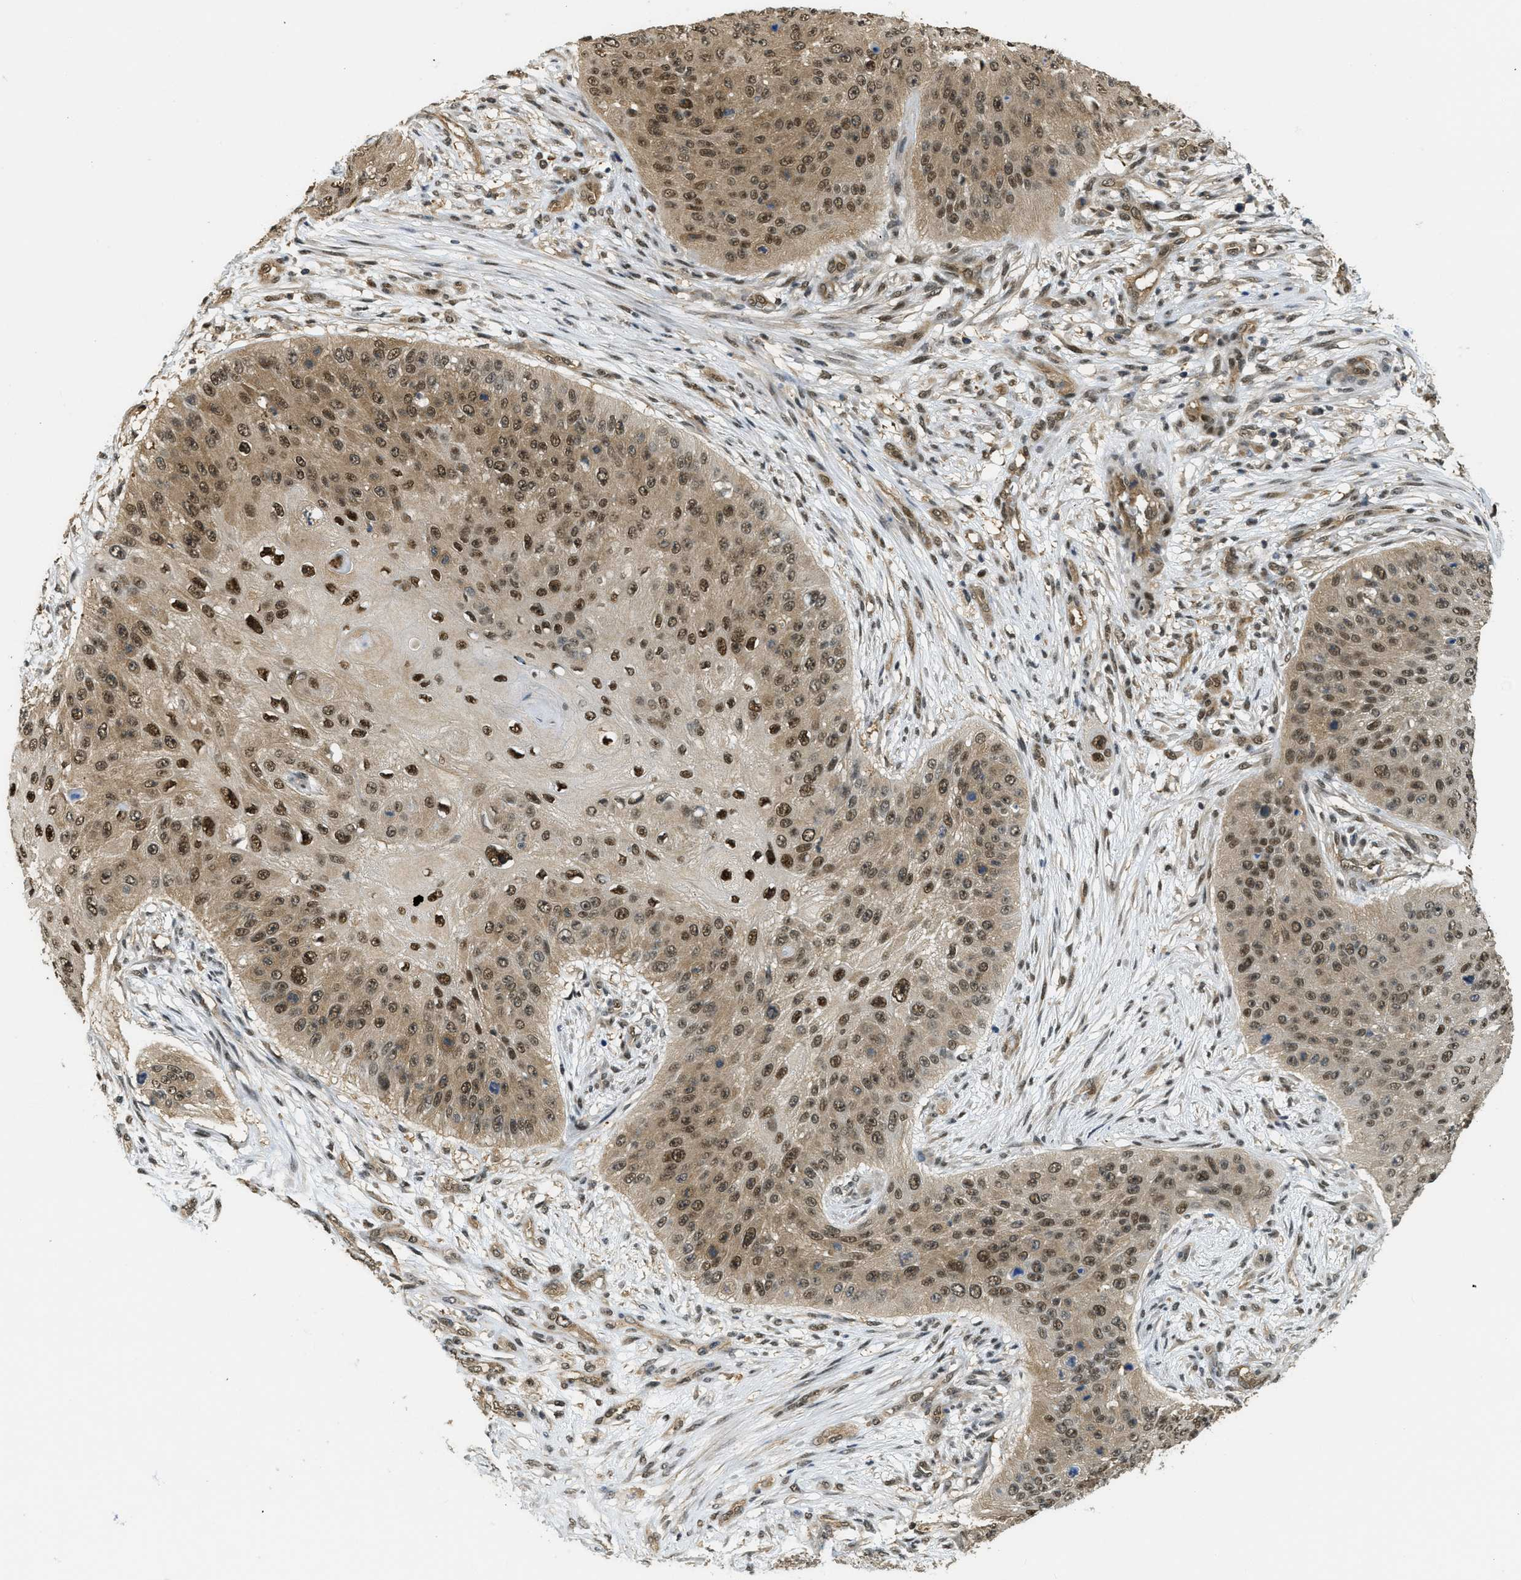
{"staining": {"intensity": "moderate", "quantity": ">75%", "location": "cytoplasmic/membranous,nuclear"}, "tissue": "skin cancer", "cell_type": "Tumor cells", "image_type": "cancer", "snomed": [{"axis": "morphology", "description": "Squamous cell carcinoma, NOS"}, {"axis": "topography", "description": "Skin"}], "caption": "Tumor cells display moderate cytoplasmic/membranous and nuclear staining in approximately >75% of cells in skin cancer (squamous cell carcinoma).", "gene": "PSMC5", "patient": {"sex": "female", "age": 80}}